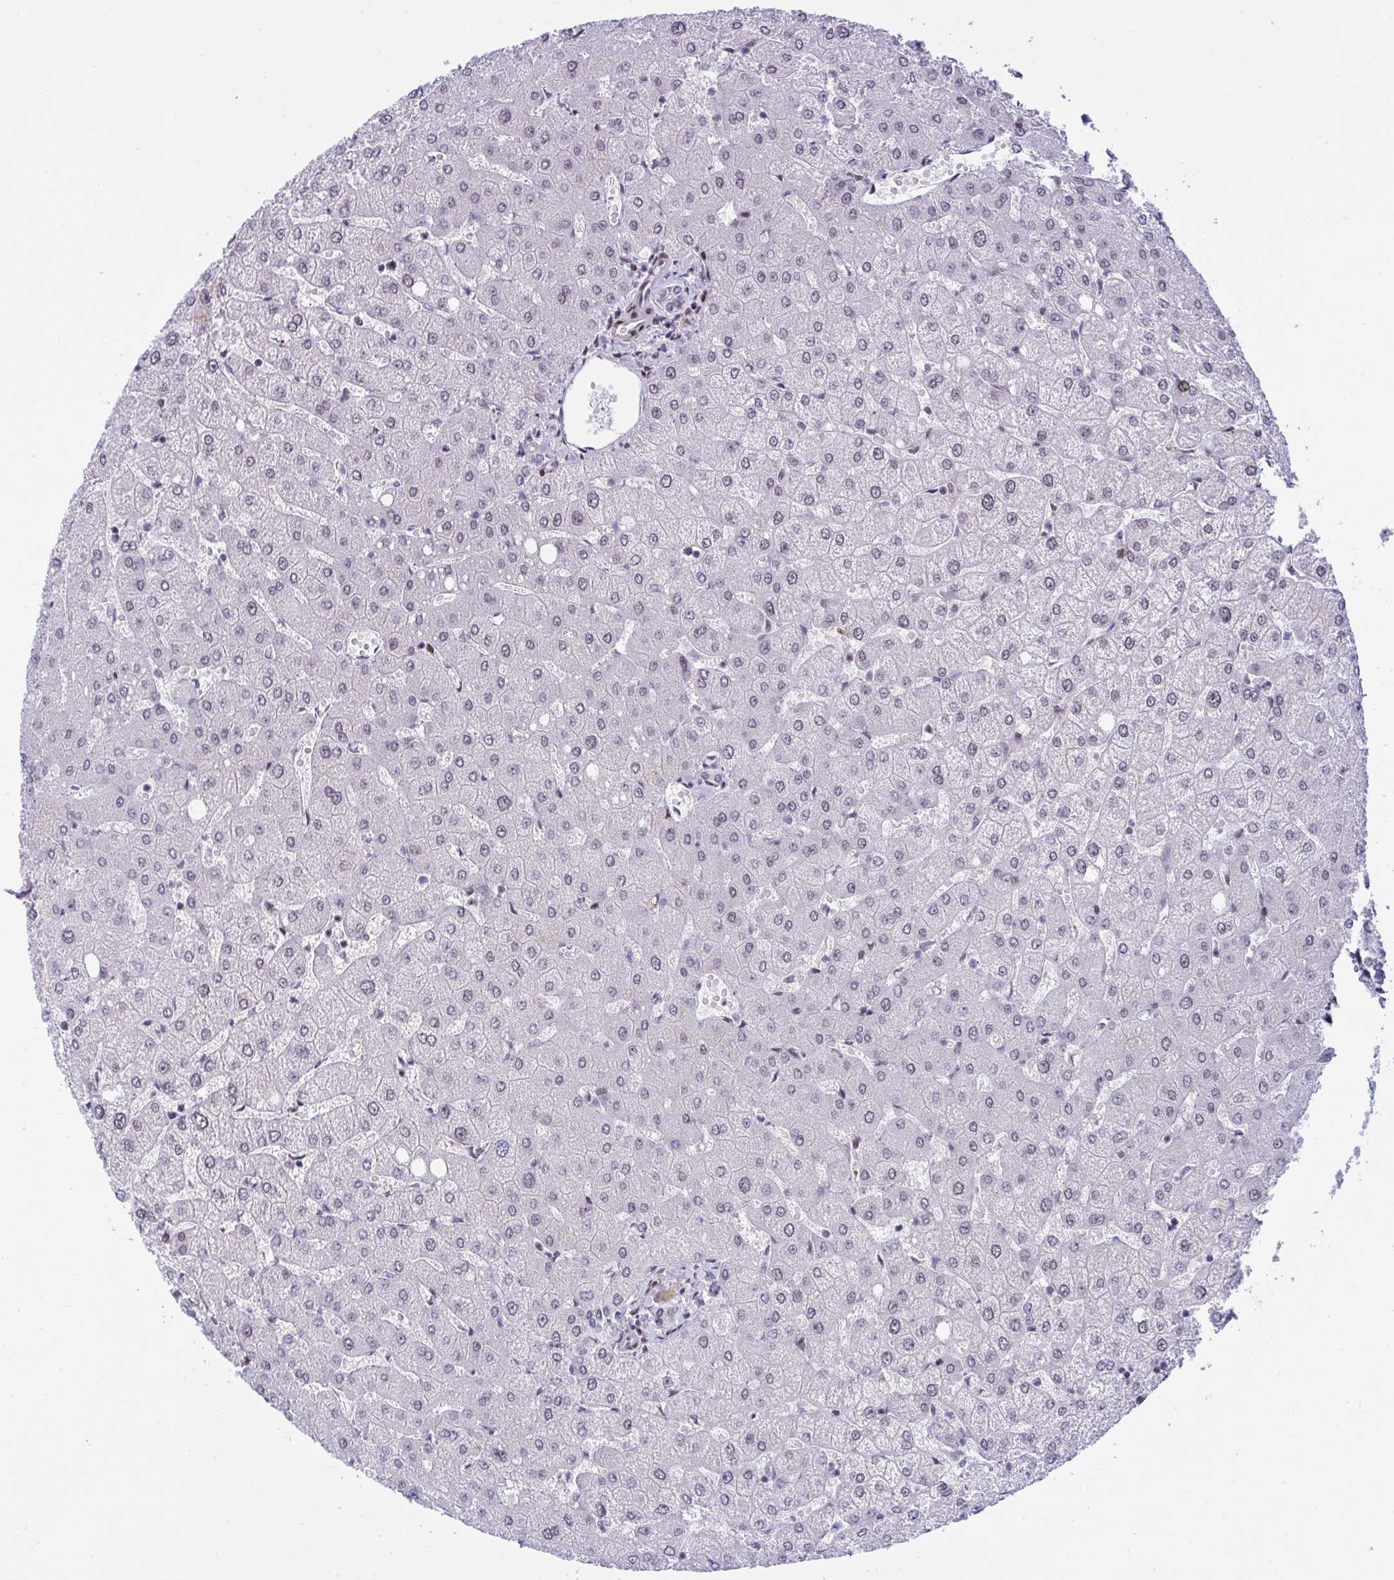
{"staining": {"intensity": "negative", "quantity": "none", "location": "none"}, "tissue": "liver", "cell_type": "Cholangiocytes", "image_type": "normal", "snomed": [{"axis": "morphology", "description": "Normal tissue, NOS"}, {"axis": "topography", "description": "Liver"}], "caption": "High power microscopy photomicrograph of an immunohistochemistry photomicrograph of normal liver, revealing no significant positivity in cholangiocytes.", "gene": "ZFHX3", "patient": {"sex": "female", "age": 54}}